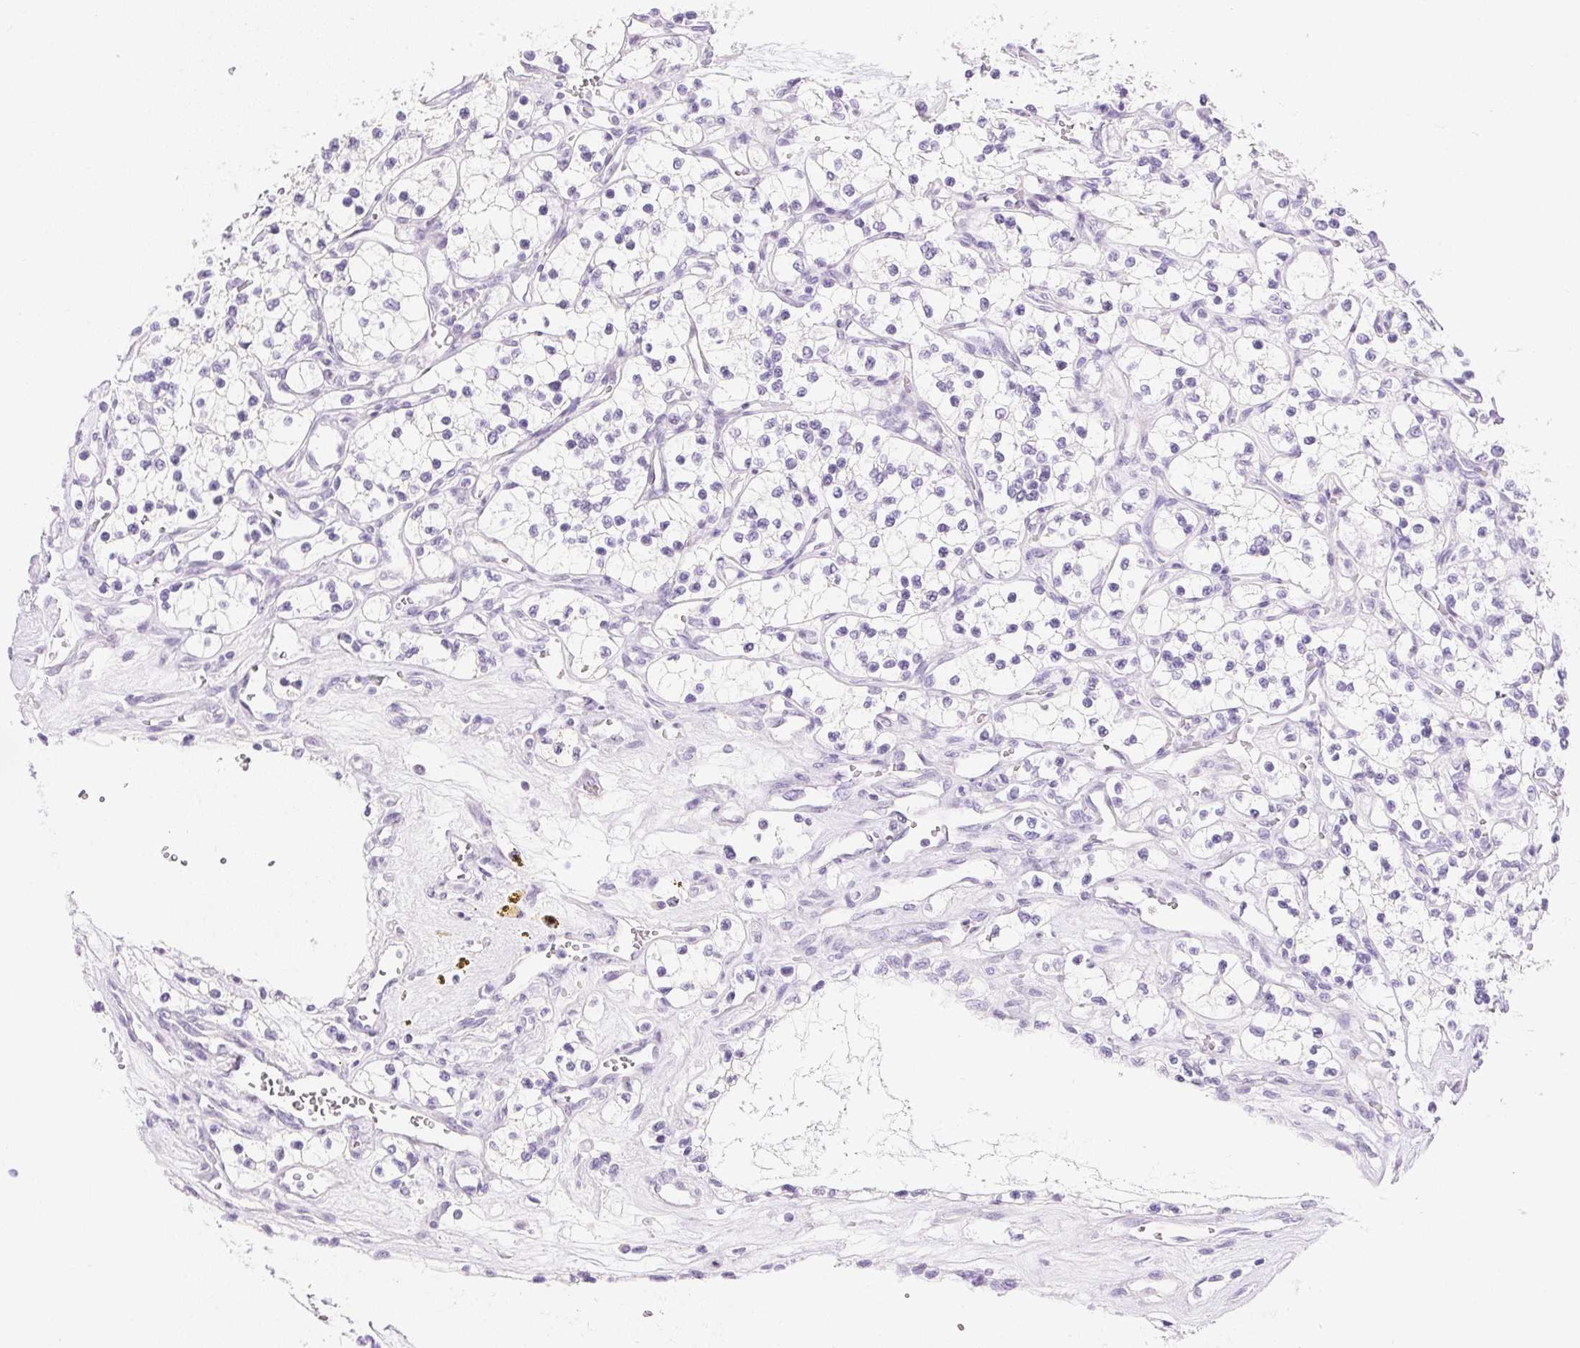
{"staining": {"intensity": "negative", "quantity": "none", "location": "none"}, "tissue": "renal cancer", "cell_type": "Tumor cells", "image_type": "cancer", "snomed": [{"axis": "morphology", "description": "Adenocarcinoma, NOS"}, {"axis": "topography", "description": "Kidney"}], "caption": "Immunohistochemistry (IHC) of renal adenocarcinoma shows no staining in tumor cells.", "gene": "CTRL", "patient": {"sex": "female", "age": 69}}